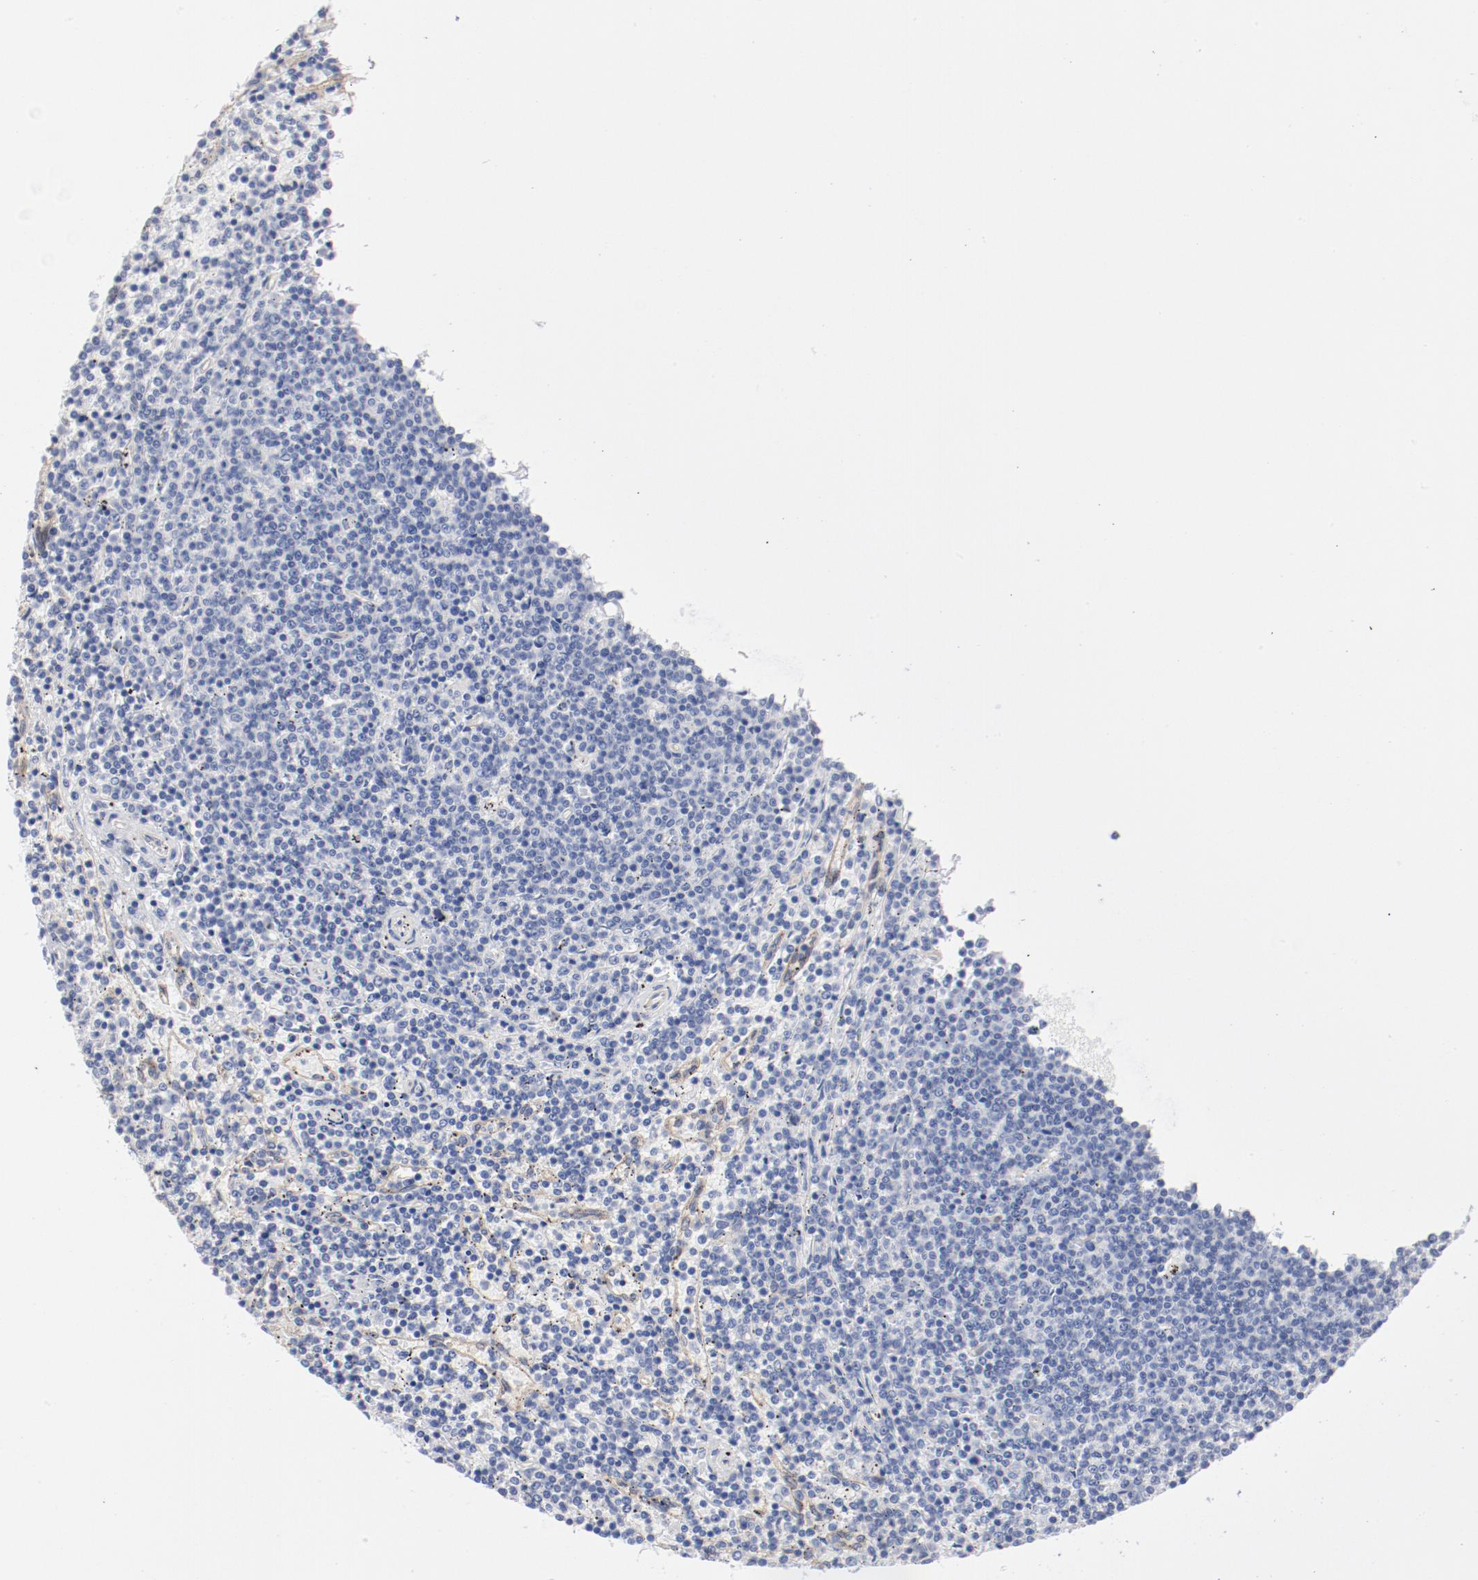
{"staining": {"intensity": "negative", "quantity": "none", "location": "none"}, "tissue": "lymphoma", "cell_type": "Tumor cells", "image_type": "cancer", "snomed": [{"axis": "morphology", "description": "Malignant lymphoma, non-Hodgkin's type, Low grade"}, {"axis": "topography", "description": "Spleen"}], "caption": "Tumor cells are negative for brown protein staining in low-grade malignant lymphoma, non-Hodgkin's type.", "gene": "SHANK3", "patient": {"sex": "female", "age": 50}}